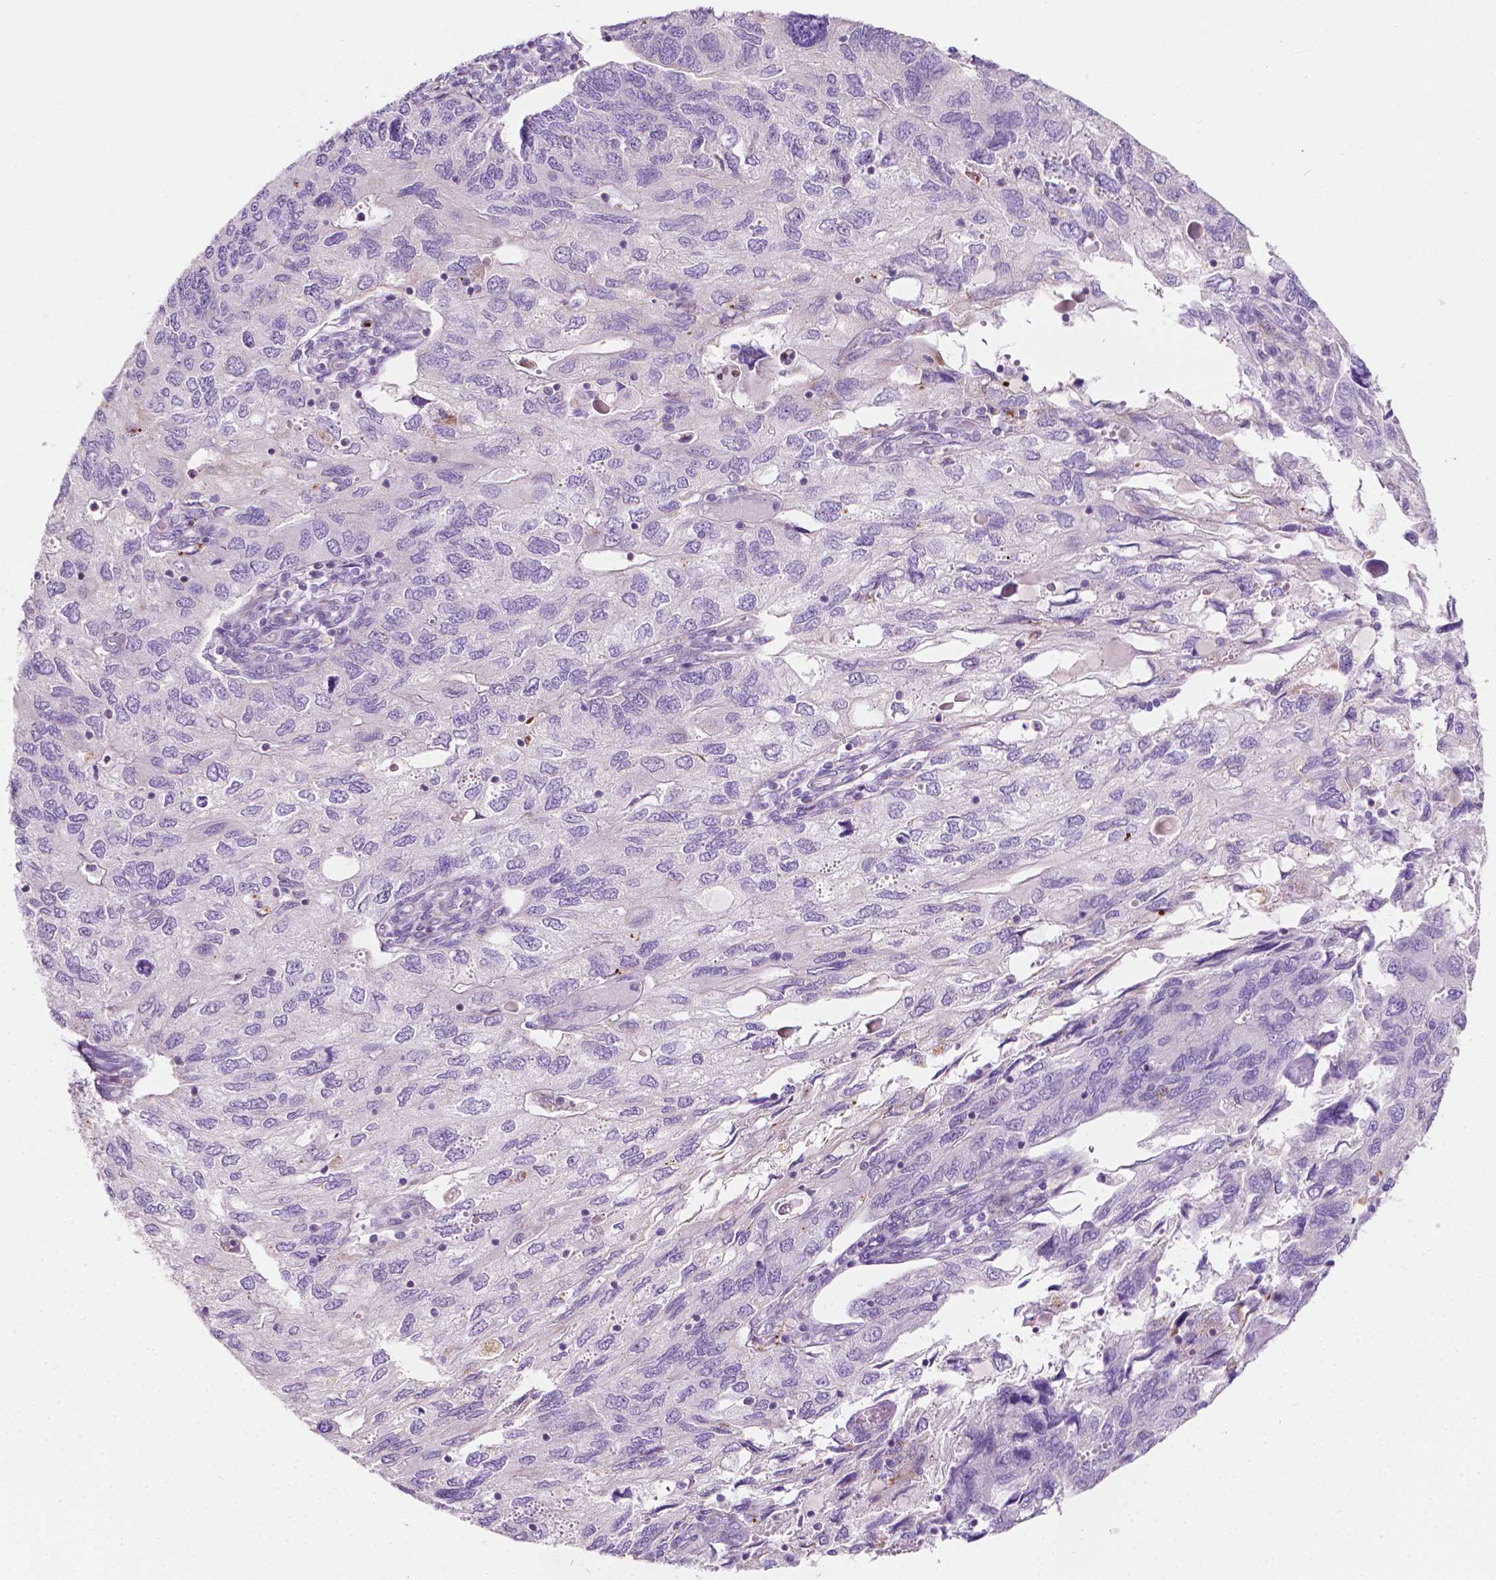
{"staining": {"intensity": "negative", "quantity": "none", "location": "none"}, "tissue": "endometrial cancer", "cell_type": "Tumor cells", "image_type": "cancer", "snomed": [{"axis": "morphology", "description": "Carcinoma, NOS"}, {"axis": "topography", "description": "Uterus"}], "caption": "Endometrial cancer (carcinoma) was stained to show a protein in brown. There is no significant expression in tumor cells.", "gene": "NOS1AP", "patient": {"sex": "female", "age": 76}}